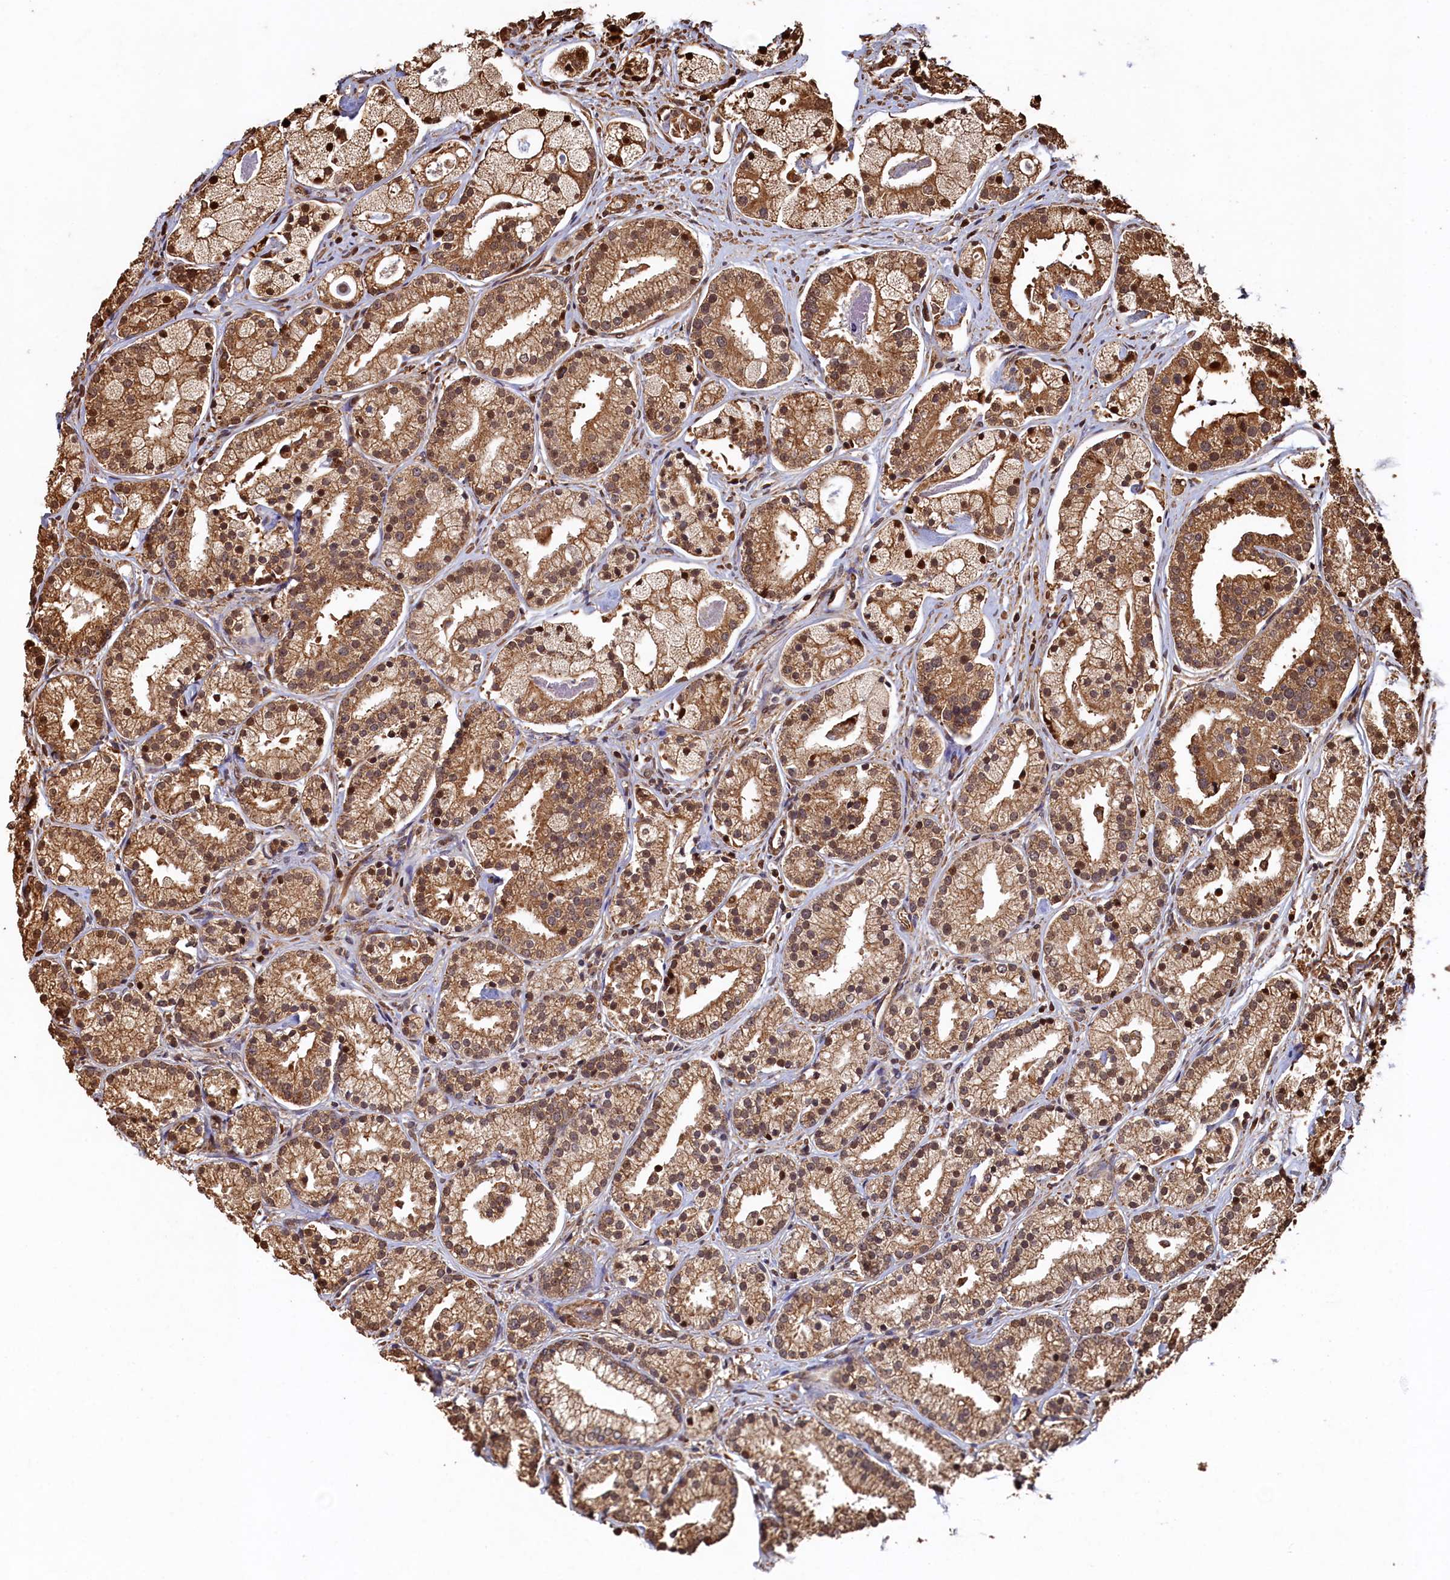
{"staining": {"intensity": "moderate", "quantity": ">75%", "location": "cytoplasmic/membranous,nuclear"}, "tissue": "prostate cancer", "cell_type": "Tumor cells", "image_type": "cancer", "snomed": [{"axis": "morphology", "description": "Adenocarcinoma, High grade"}, {"axis": "topography", "description": "Prostate"}], "caption": "Immunohistochemistry (DAB) staining of human prostate cancer (adenocarcinoma (high-grade)) shows moderate cytoplasmic/membranous and nuclear protein staining in approximately >75% of tumor cells. (Brightfield microscopy of DAB IHC at high magnification).", "gene": "PIGN", "patient": {"sex": "male", "age": 69}}